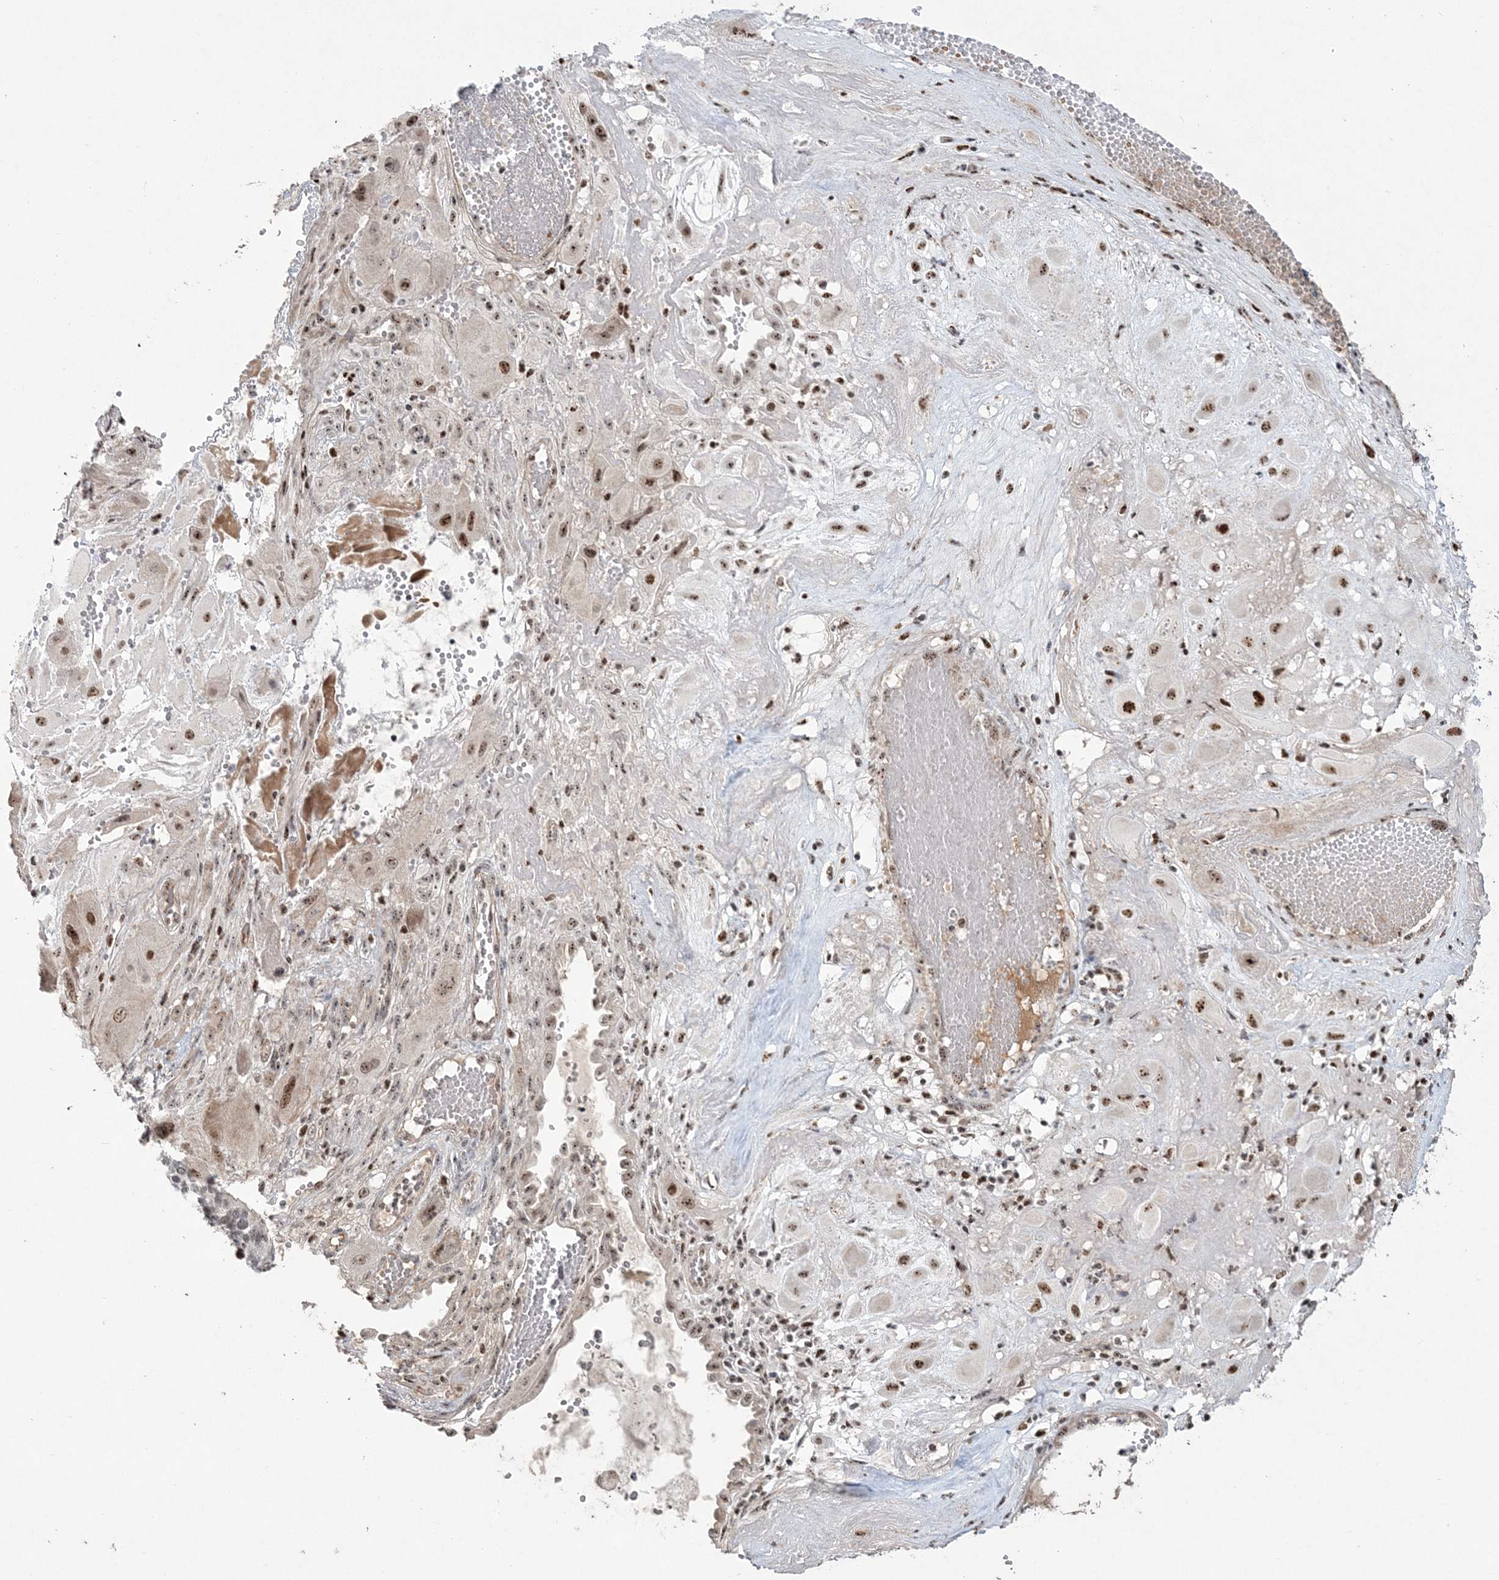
{"staining": {"intensity": "moderate", "quantity": ">75%", "location": "nuclear"}, "tissue": "cervical cancer", "cell_type": "Tumor cells", "image_type": "cancer", "snomed": [{"axis": "morphology", "description": "Squamous cell carcinoma, NOS"}, {"axis": "topography", "description": "Cervix"}], "caption": "DAB immunohistochemical staining of human cervical cancer (squamous cell carcinoma) displays moderate nuclear protein expression in approximately >75% of tumor cells. Using DAB (brown) and hematoxylin (blue) stains, captured at high magnification using brightfield microscopy.", "gene": "RBM17", "patient": {"sex": "female", "age": 34}}